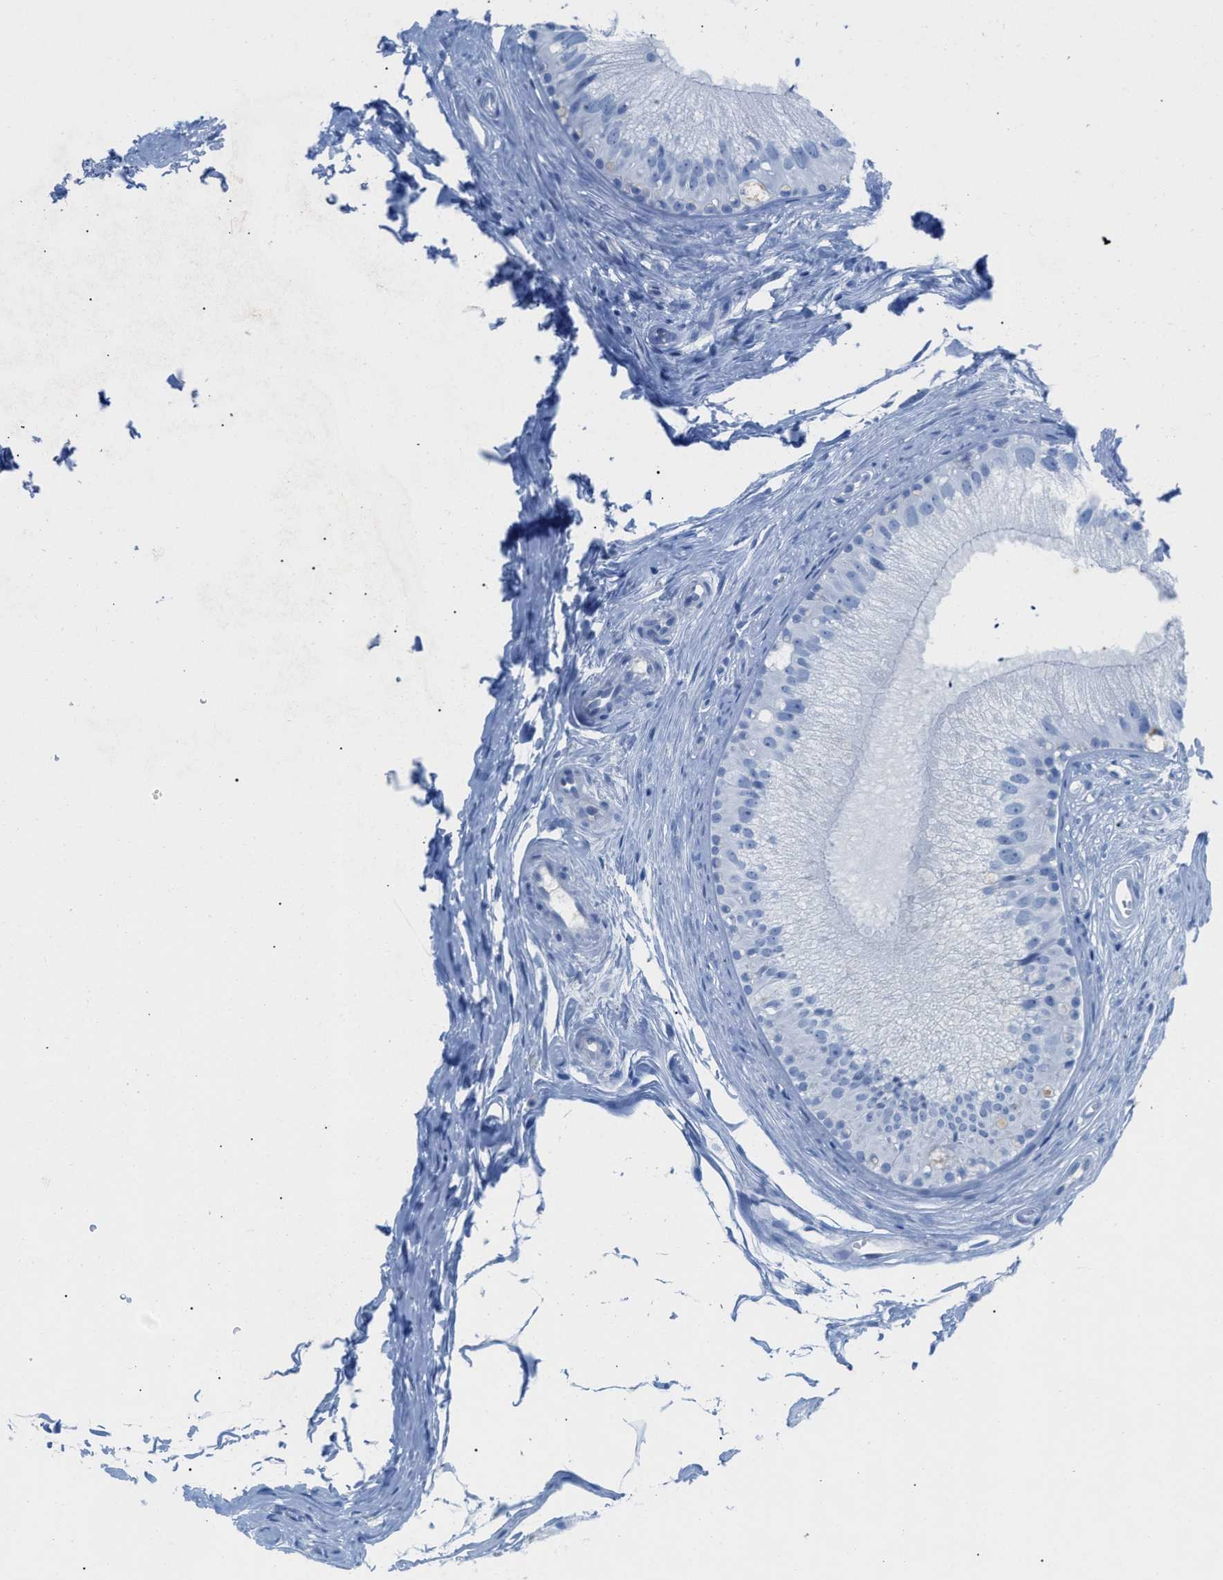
{"staining": {"intensity": "negative", "quantity": "none", "location": "none"}, "tissue": "epididymis", "cell_type": "Glandular cells", "image_type": "normal", "snomed": [{"axis": "morphology", "description": "Normal tissue, NOS"}, {"axis": "topography", "description": "Epididymis"}], "caption": "Immunohistochemical staining of unremarkable epididymis displays no significant positivity in glandular cells. (Immunohistochemistry (ihc), brightfield microscopy, high magnification).", "gene": "TCL1A", "patient": {"sex": "male", "age": 56}}